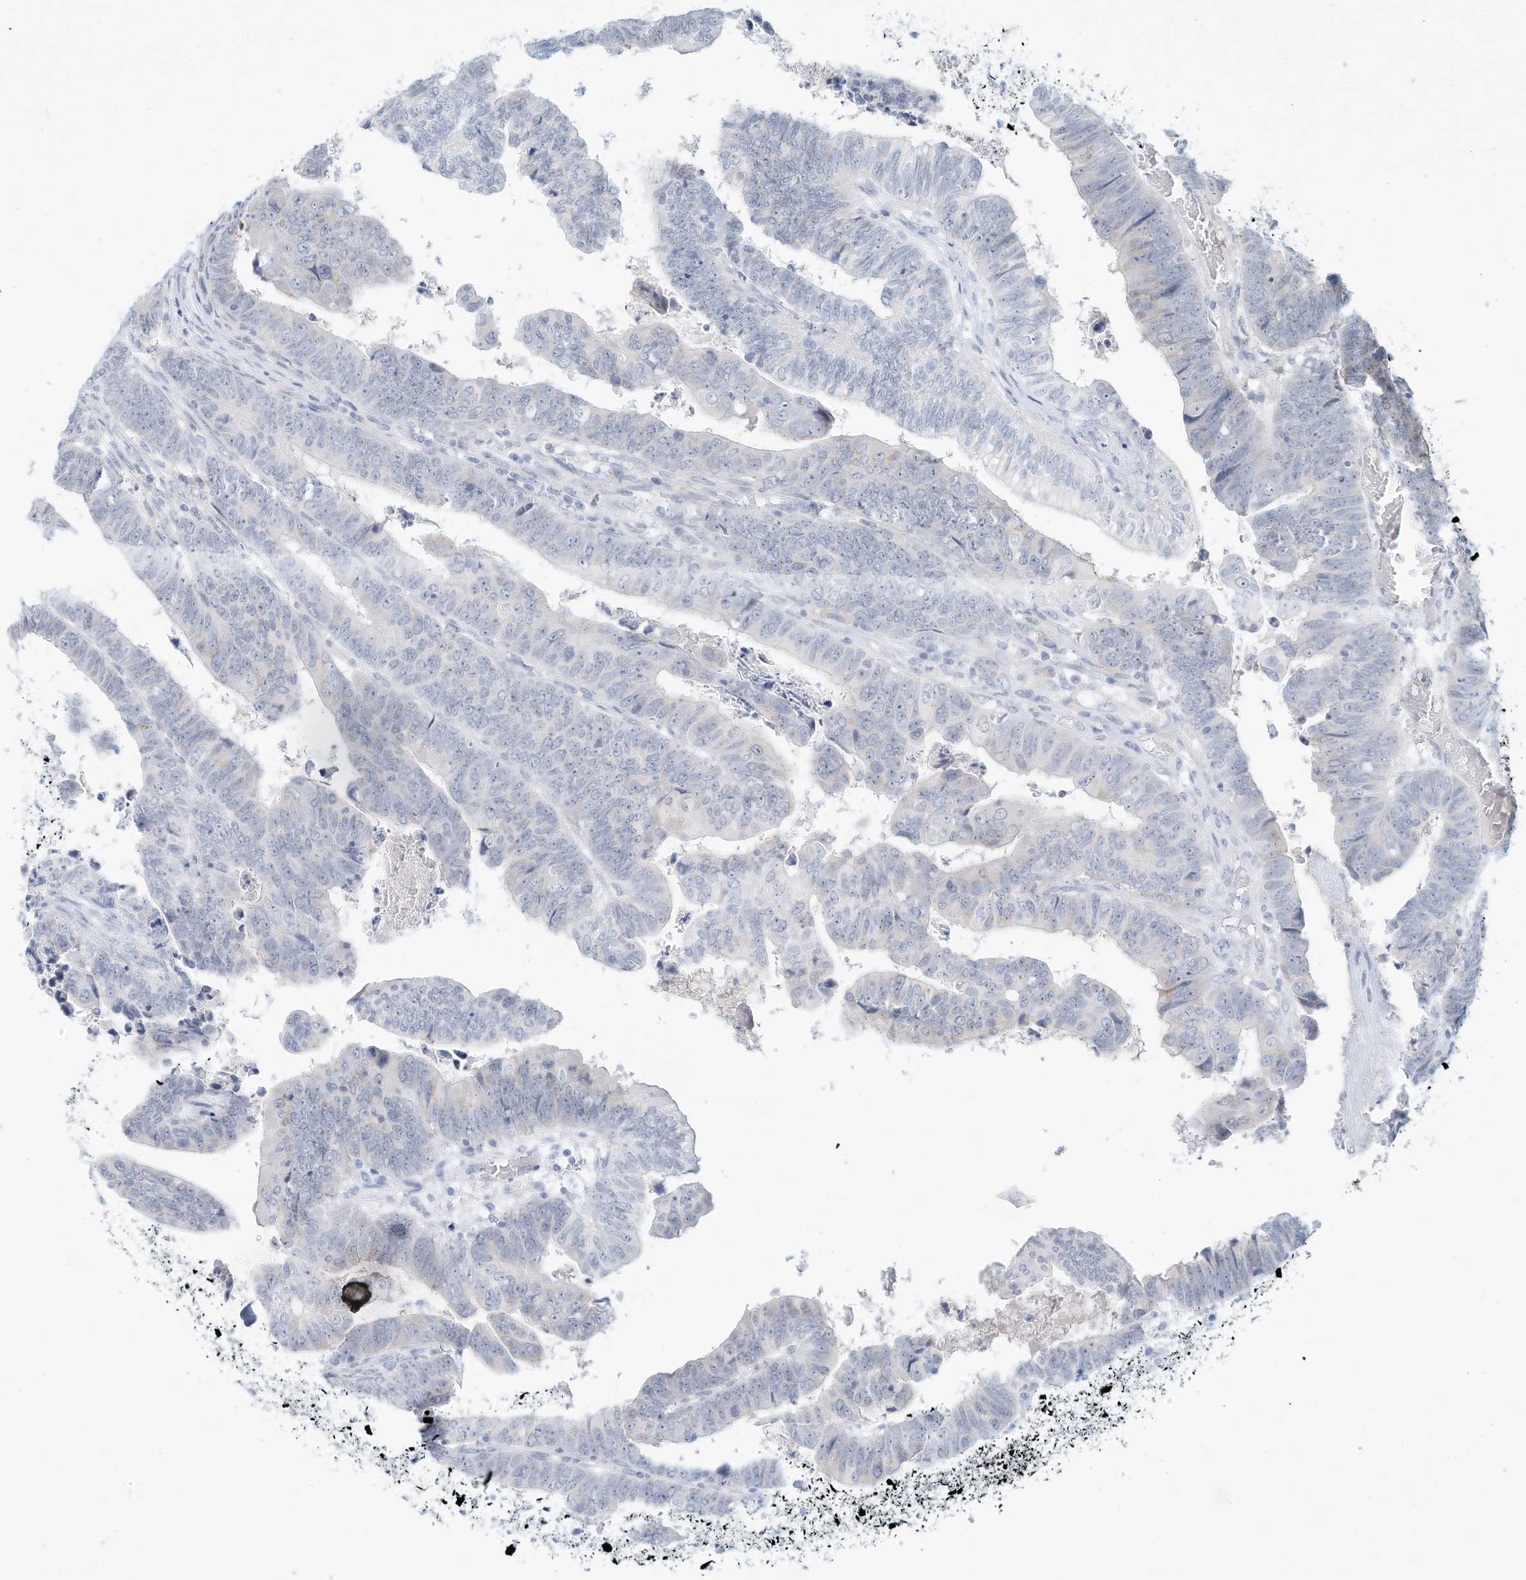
{"staining": {"intensity": "negative", "quantity": "none", "location": "none"}, "tissue": "colorectal cancer", "cell_type": "Tumor cells", "image_type": "cancer", "snomed": [{"axis": "morphology", "description": "Normal tissue, NOS"}, {"axis": "morphology", "description": "Adenocarcinoma, NOS"}, {"axis": "topography", "description": "Rectum"}], "caption": "IHC micrograph of human colorectal cancer stained for a protein (brown), which shows no staining in tumor cells.", "gene": "PAK6", "patient": {"sex": "female", "age": 65}}